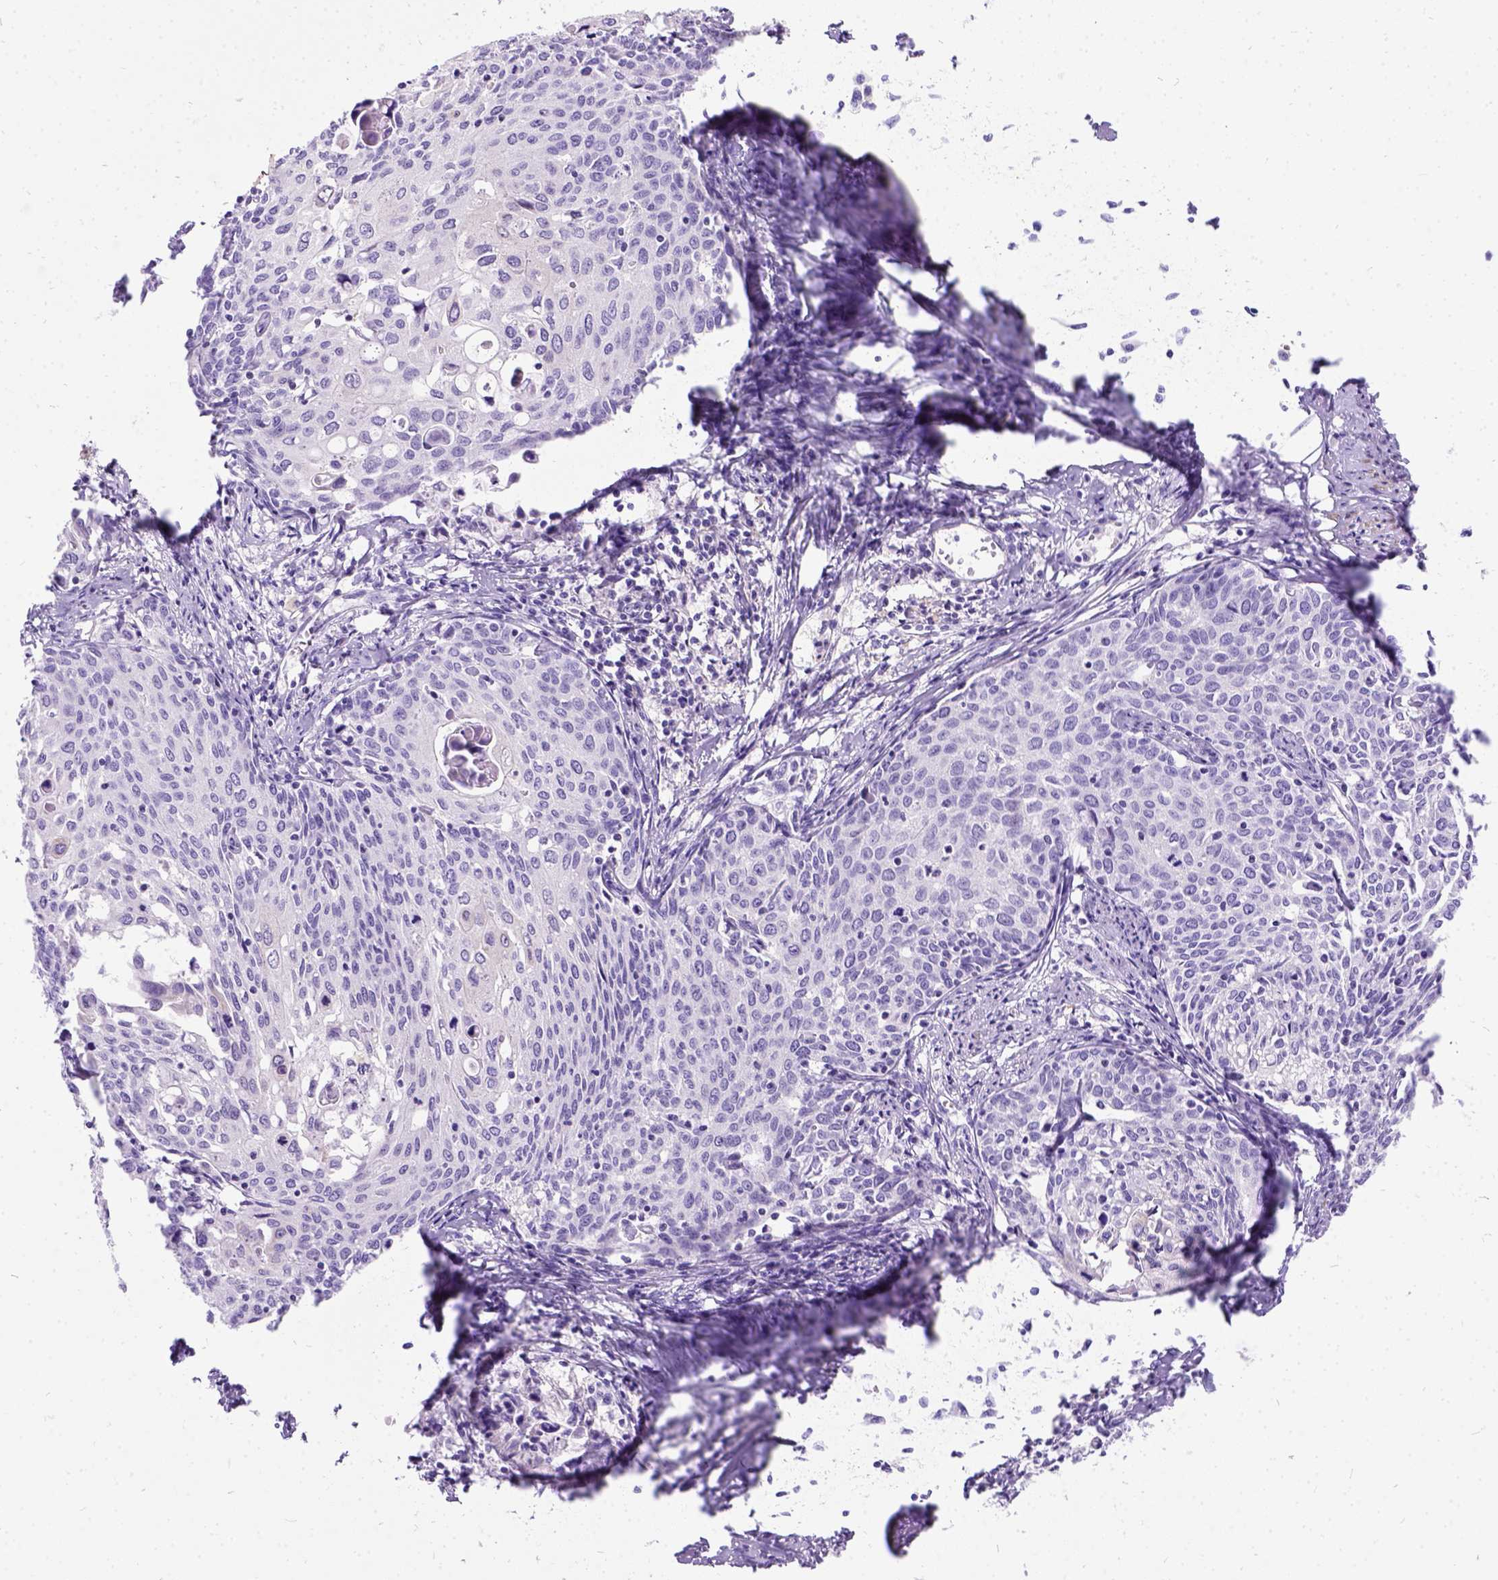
{"staining": {"intensity": "negative", "quantity": "none", "location": "none"}, "tissue": "cervical cancer", "cell_type": "Tumor cells", "image_type": "cancer", "snomed": [{"axis": "morphology", "description": "Squamous cell carcinoma, NOS"}, {"axis": "topography", "description": "Cervix"}], "caption": "This is an immunohistochemistry (IHC) micrograph of human cervical cancer. There is no staining in tumor cells.", "gene": "PRG2", "patient": {"sex": "female", "age": 62}}